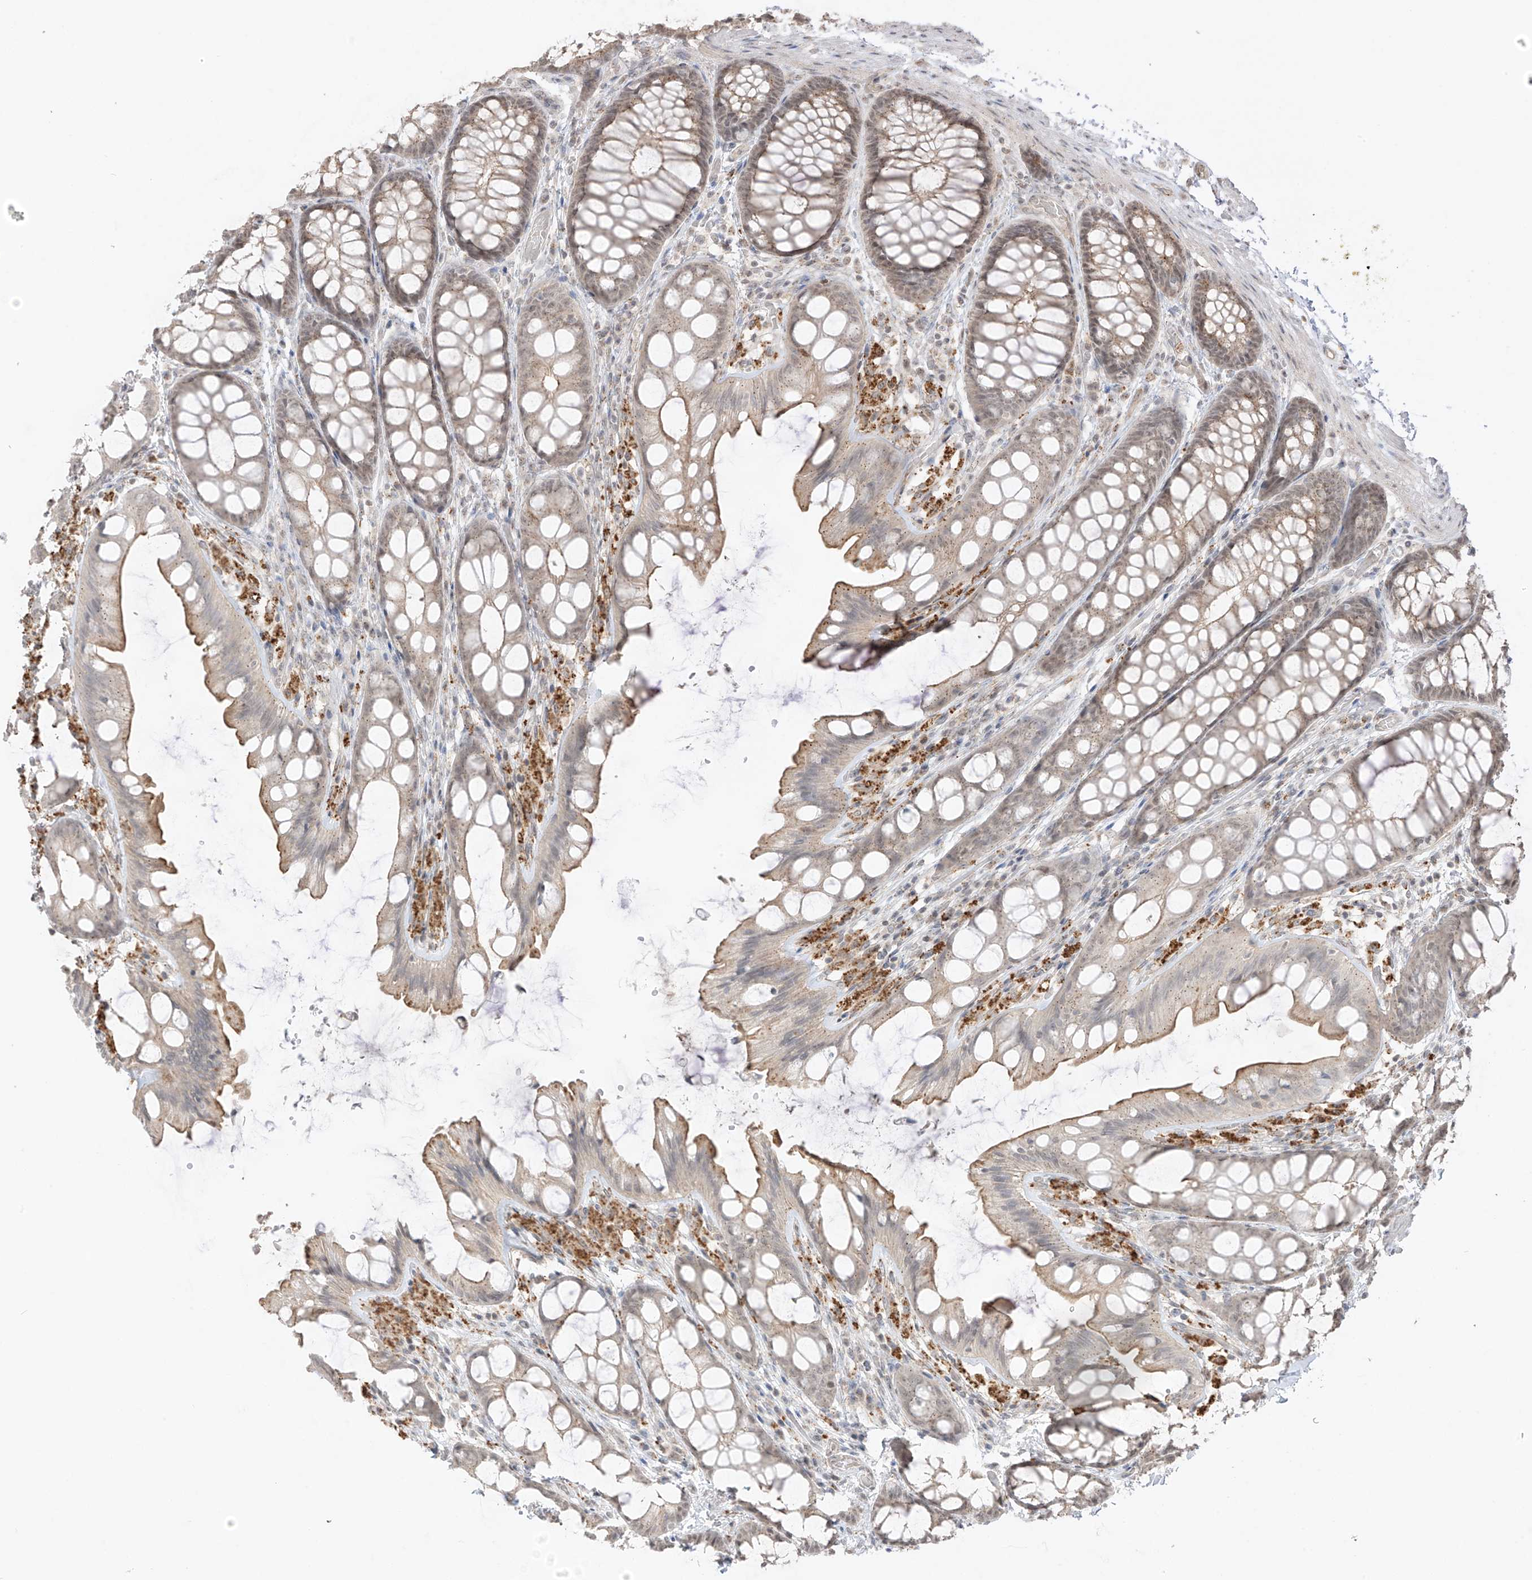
{"staining": {"intensity": "weak", "quantity": ">75%", "location": "cytoplasmic/membranous"}, "tissue": "colon", "cell_type": "Endothelial cells", "image_type": "normal", "snomed": [{"axis": "morphology", "description": "Normal tissue, NOS"}, {"axis": "topography", "description": "Colon"}], "caption": "Immunohistochemical staining of benign colon reveals >75% levels of weak cytoplasmic/membranous protein staining in about >75% of endothelial cells. The staining is performed using DAB brown chromogen to label protein expression. The nuclei are counter-stained blue using hematoxylin.", "gene": "N4BP3", "patient": {"sex": "male", "age": 47}}